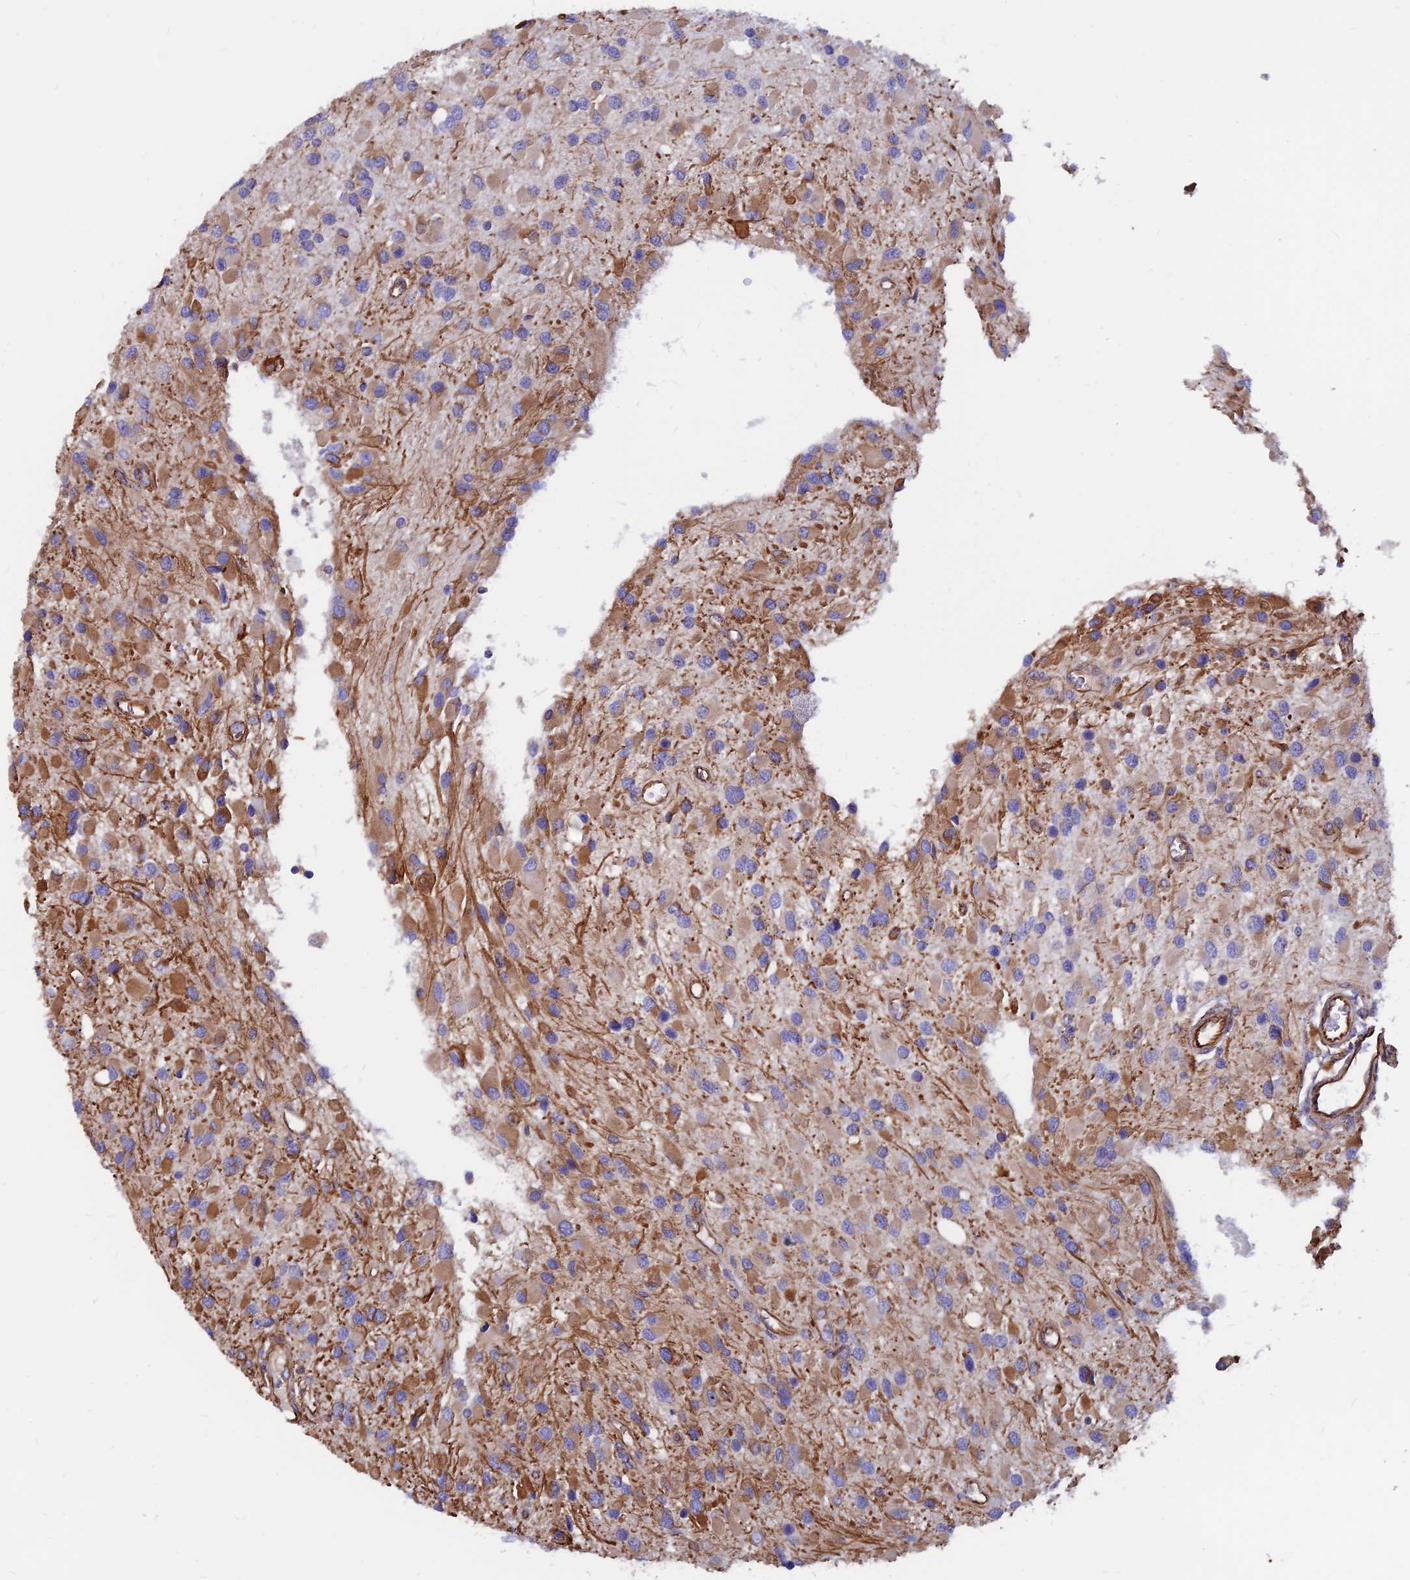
{"staining": {"intensity": "moderate", "quantity": "25%-75%", "location": "cytoplasmic/membranous"}, "tissue": "glioma", "cell_type": "Tumor cells", "image_type": "cancer", "snomed": [{"axis": "morphology", "description": "Glioma, malignant, High grade"}, {"axis": "topography", "description": "Brain"}], "caption": "The histopathology image shows a brown stain indicating the presence of a protein in the cytoplasmic/membranous of tumor cells in glioma.", "gene": "CDK18", "patient": {"sex": "male", "age": 53}}